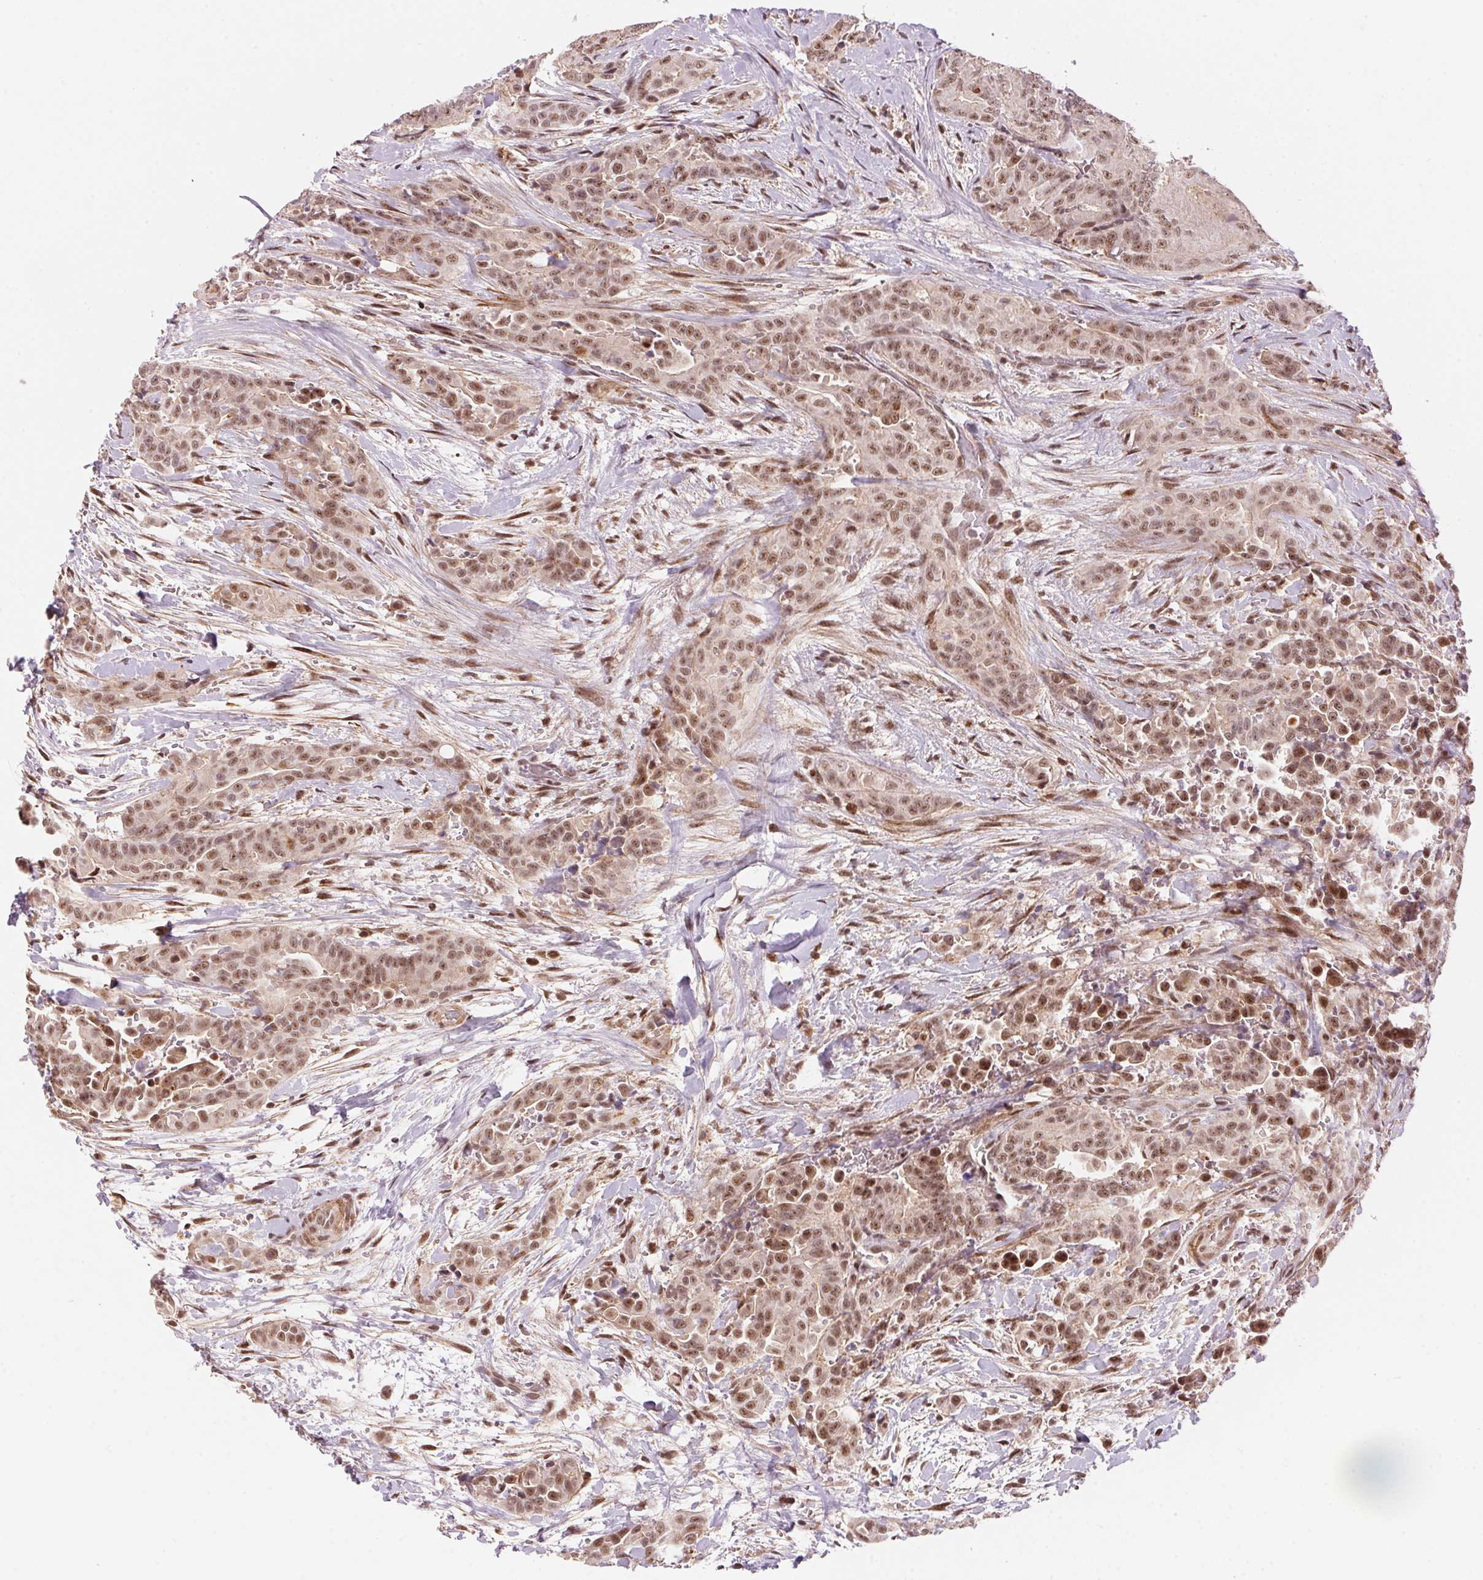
{"staining": {"intensity": "moderate", "quantity": ">75%", "location": "nuclear"}, "tissue": "thyroid cancer", "cell_type": "Tumor cells", "image_type": "cancer", "snomed": [{"axis": "morphology", "description": "Papillary adenocarcinoma, NOS"}, {"axis": "topography", "description": "Thyroid gland"}], "caption": "Immunohistochemical staining of papillary adenocarcinoma (thyroid) exhibits medium levels of moderate nuclear protein staining in about >75% of tumor cells.", "gene": "HNRNPDL", "patient": {"sex": "male", "age": 61}}